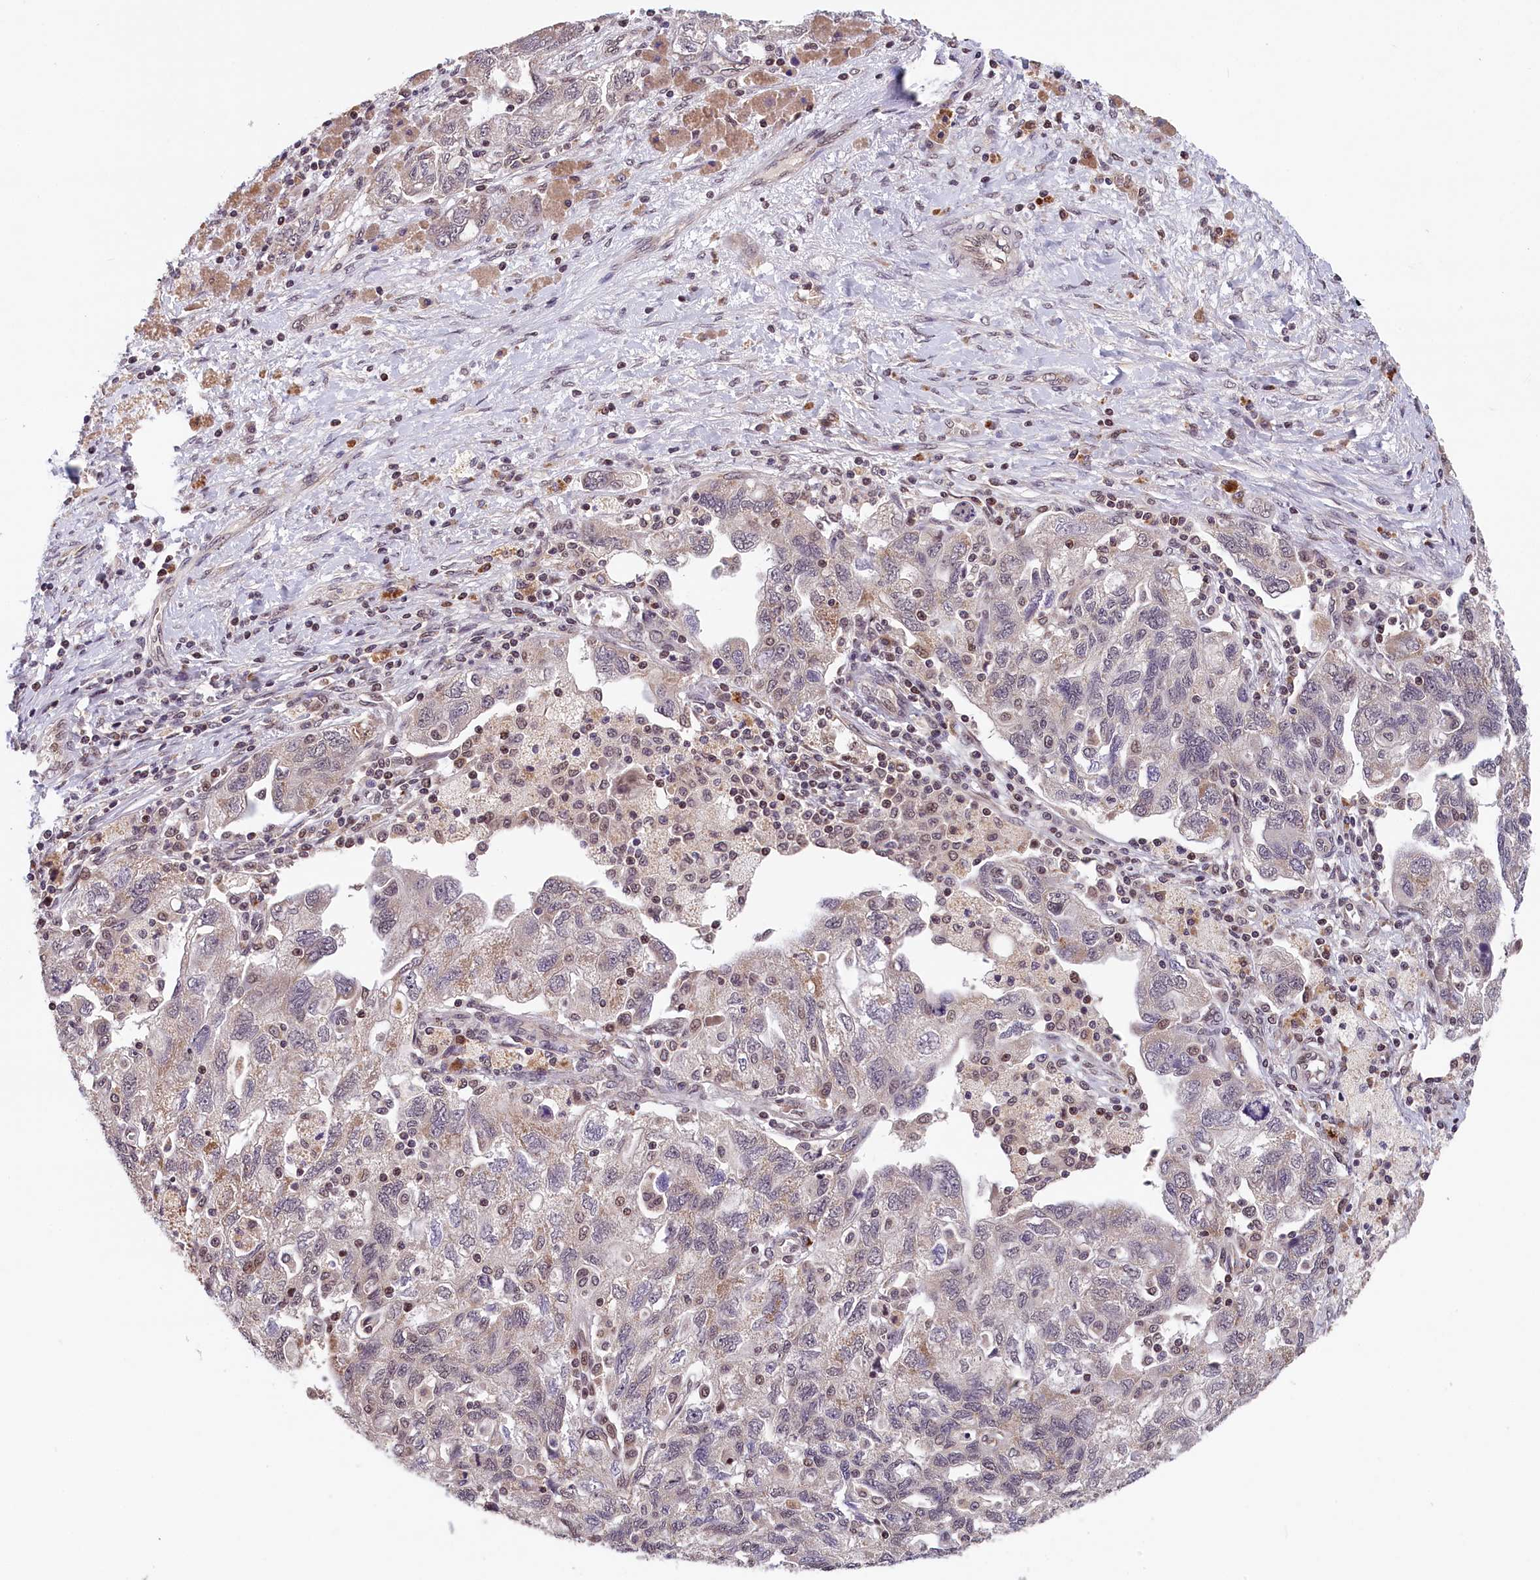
{"staining": {"intensity": "weak", "quantity": "<25%", "location": "nuclear"}, "tissue": "ovarian cancer", "cell_type": "Tumor cells", "image_type": "cancer", "snomed": [{"axis": "morphology", "description": "Carcinoma, NOS"}, {"axis": "morphology", "description": "Cystadenocarcinoma, serous, NOS"}, {"axis": "topography", "description": "Ovary"}], "caption": "Immunohistochemistry (IHC) of serous cystadenocarcinoma (ovarian) shows no staining in tumor cells. The staining is performed using DAB (3,3'-diaminobenzidine) brown chromogen with nuclei counter-stained in using hematoxylin.", "gene": "KCNK6", "patient": {"sex": "female", "age": 69}}